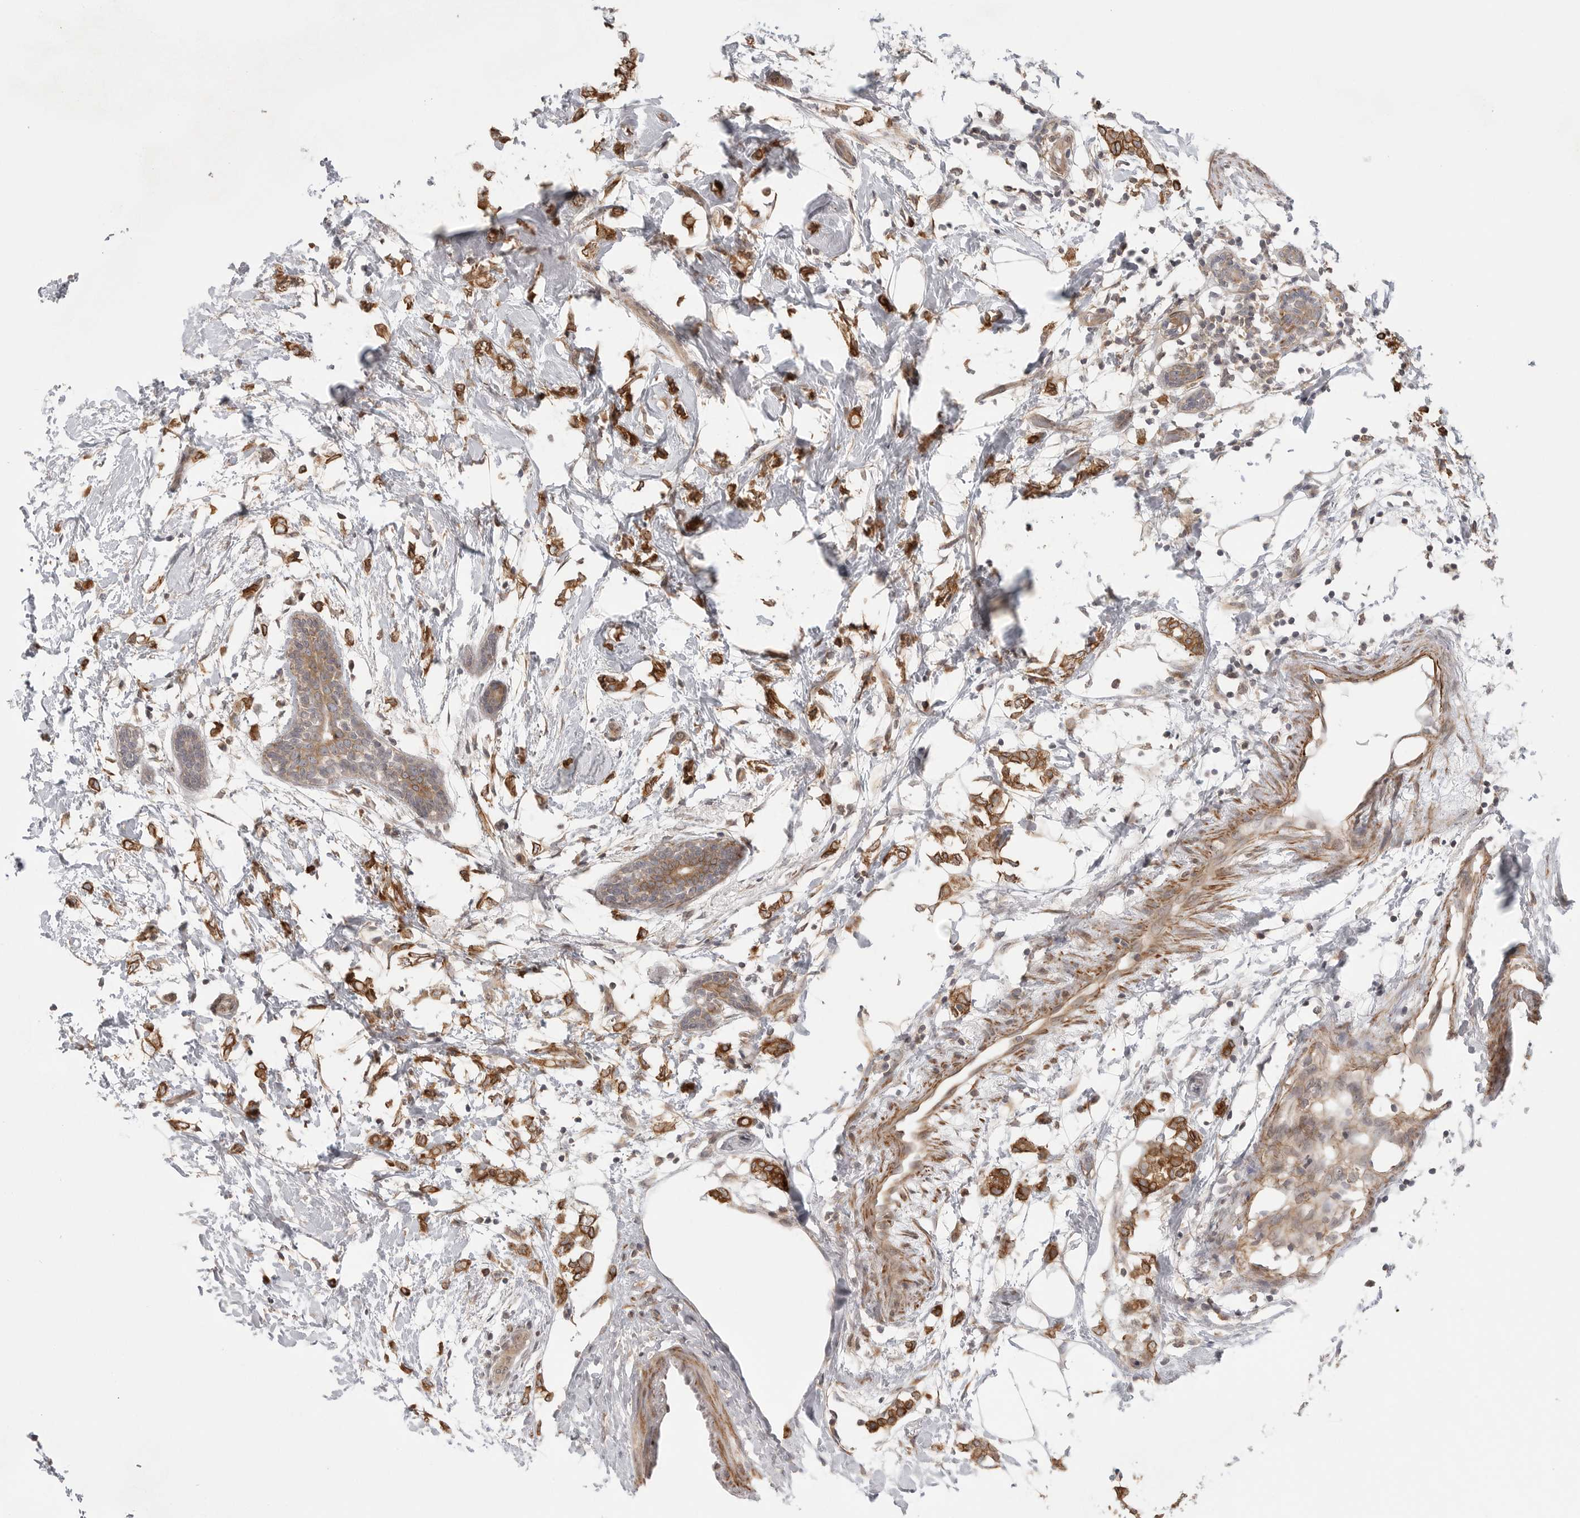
{"staining": {"intensity": "strong", "quantity": ">75%", "location": "cytoplasmic/membranous"}, "tissue": "breast cancer", "cell_type": "Tumor cells", "image_type": "cancer", "snomed": [{"axis": "morphology", "description": "Normal tissue, NOS"}, {"axis": "morphology", "description": "Lobular carcinoma"}, {"axis": "topography", "description": "Breast"}], "caption": "This histopathology image reveals immunohistochemistry staining of human breast cancer, with high strong cytoplasmic/membranous staining in approximately >75% of tumor cells.", "gene": "CERS2", "patient": {"sex": "female", "age": 47}}